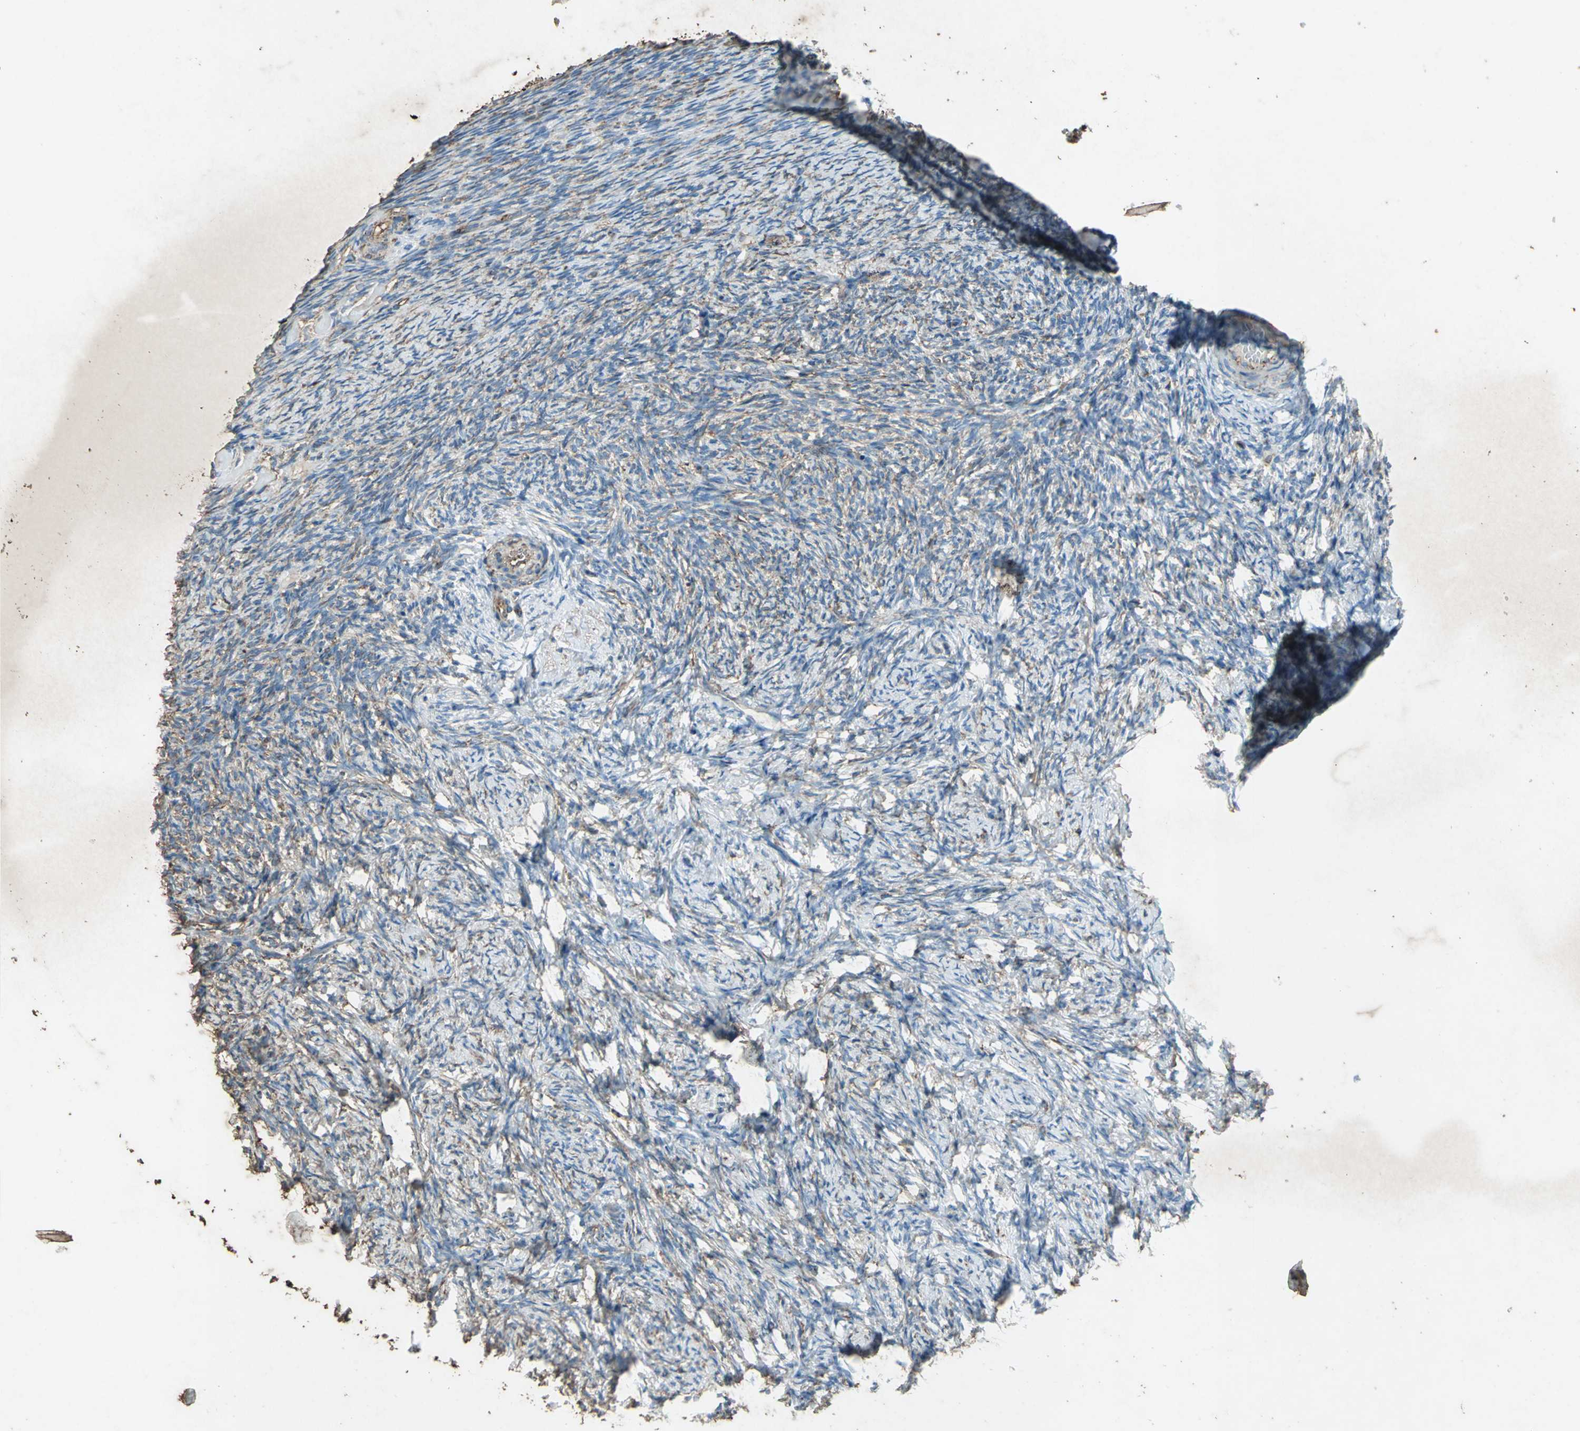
{"staining": {"intensity": "weak", "quantity": "25%-75%", "location": "cytoplasmic/membranous"}, "tissue": "ovary", "cell_type": "Ovarian stroma cells", "image_type": "normal", "snomed": [{"axis": "morphology", "description": "Normal tissue, NOS"}, {"axis": "topography", "description": "Ovary"}], "caption": "Protein expression by immunohistochemistry (IHC) exhibits weak cytoplasmic/membranous staining in approximately 25%-75% of ovarian stroma cells in benign ovary.", "gene": "CCR6", "patient": {"sex": "female", "age": 60}}